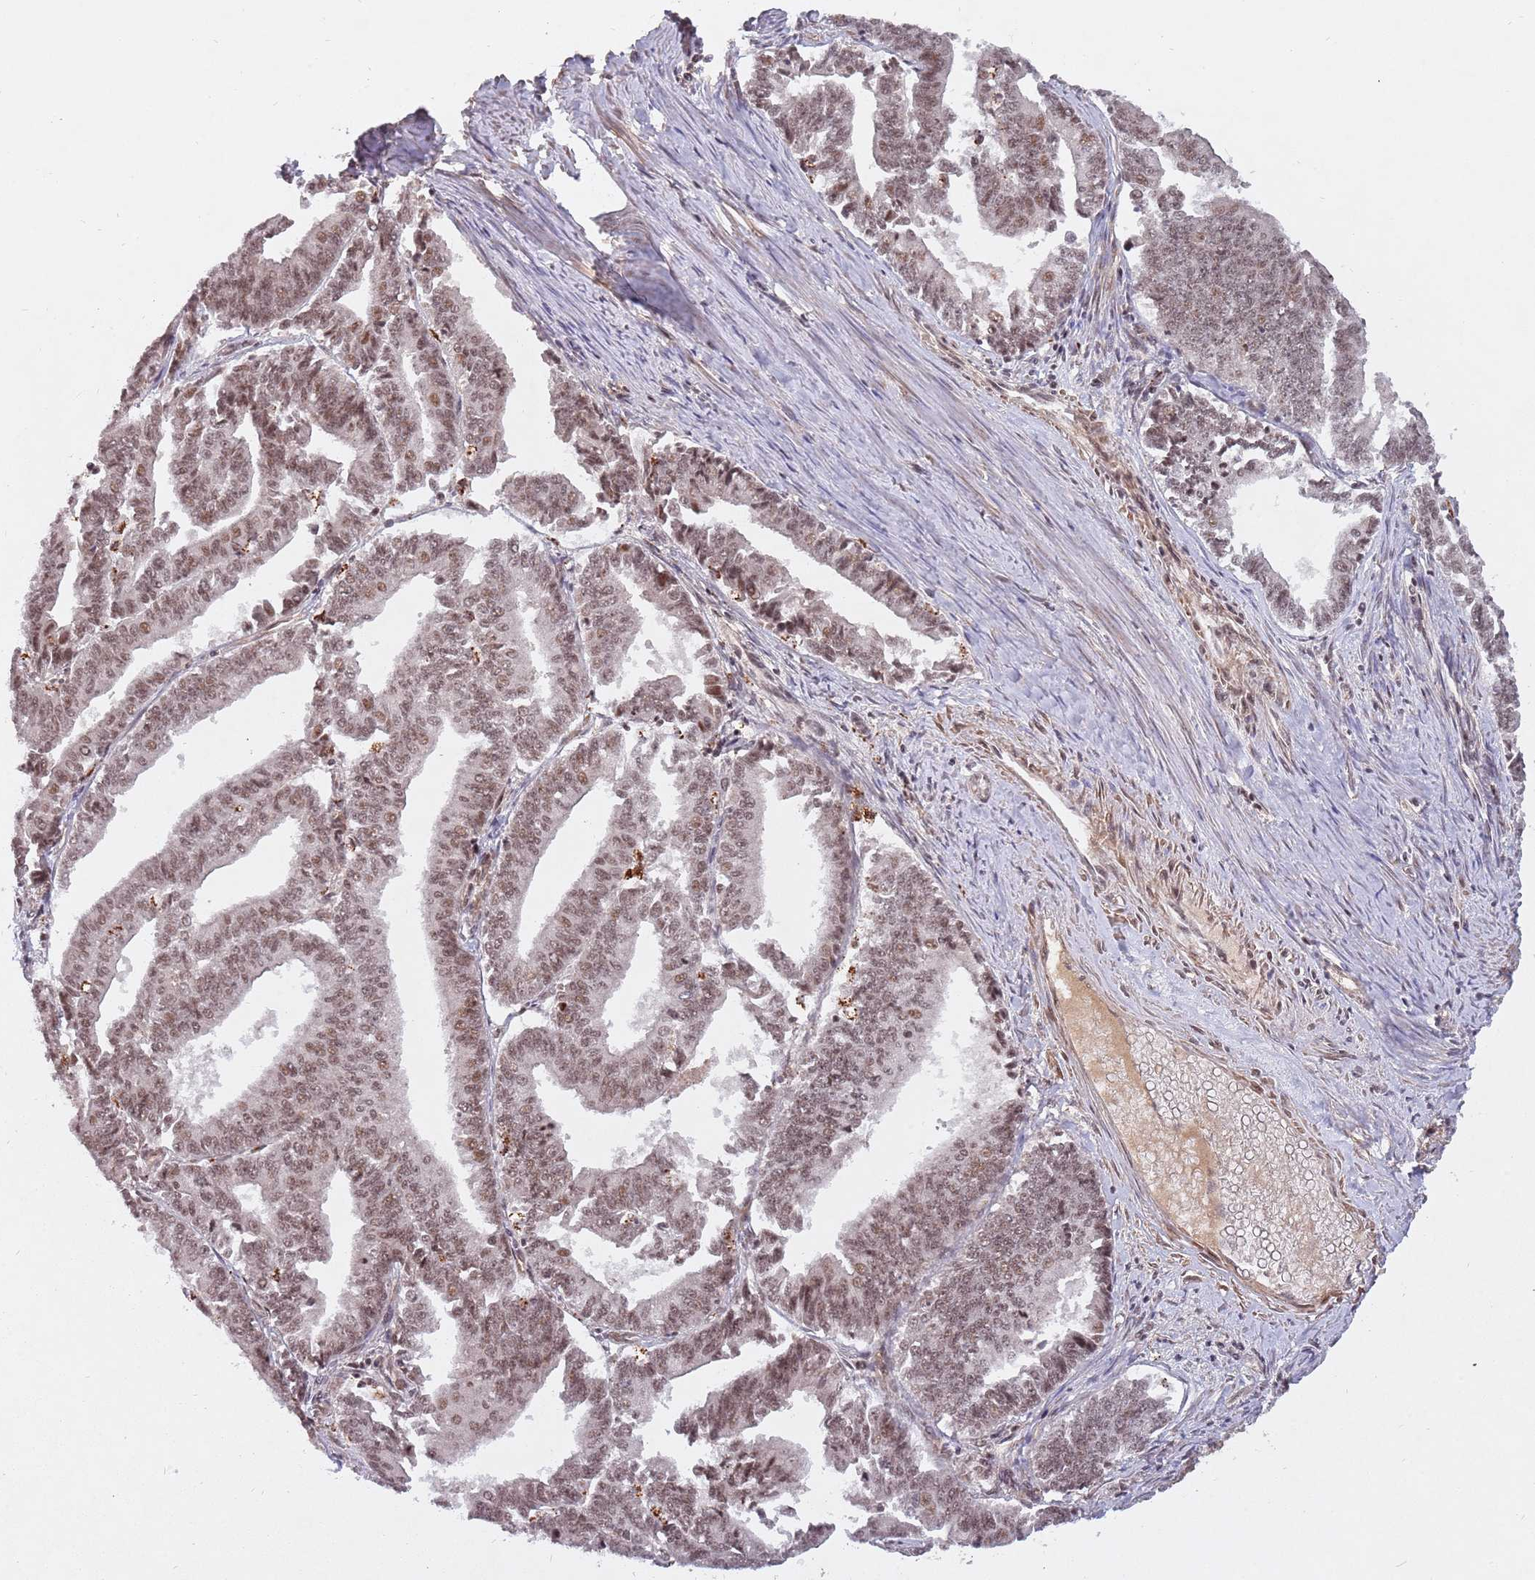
{"staining": {"intensity": "moderate", "quantity": ">75%", "location": "cytoplasmic/membranous,nuclear"}, "tissue": "endometrial cancer", "cell_type": "Tumor cells", "image_type": "cancer", "snomed": [{"axis": "morphology", "description": "Adenocarcinoma, NOS"}, {"axis": "topography", "description": "Endometrium"}], "caption": "IHC (DAB (3,3'-diaminobenzidine)) staining of human endometrial cancer (adenocarcinoma) demonstrates moderate cytoplasmic/membranous and nuclear protein expression in approximately >75% of tumor cells.", "gene": "SUDS3", "patient": {"sex": "female", "age": 73}}